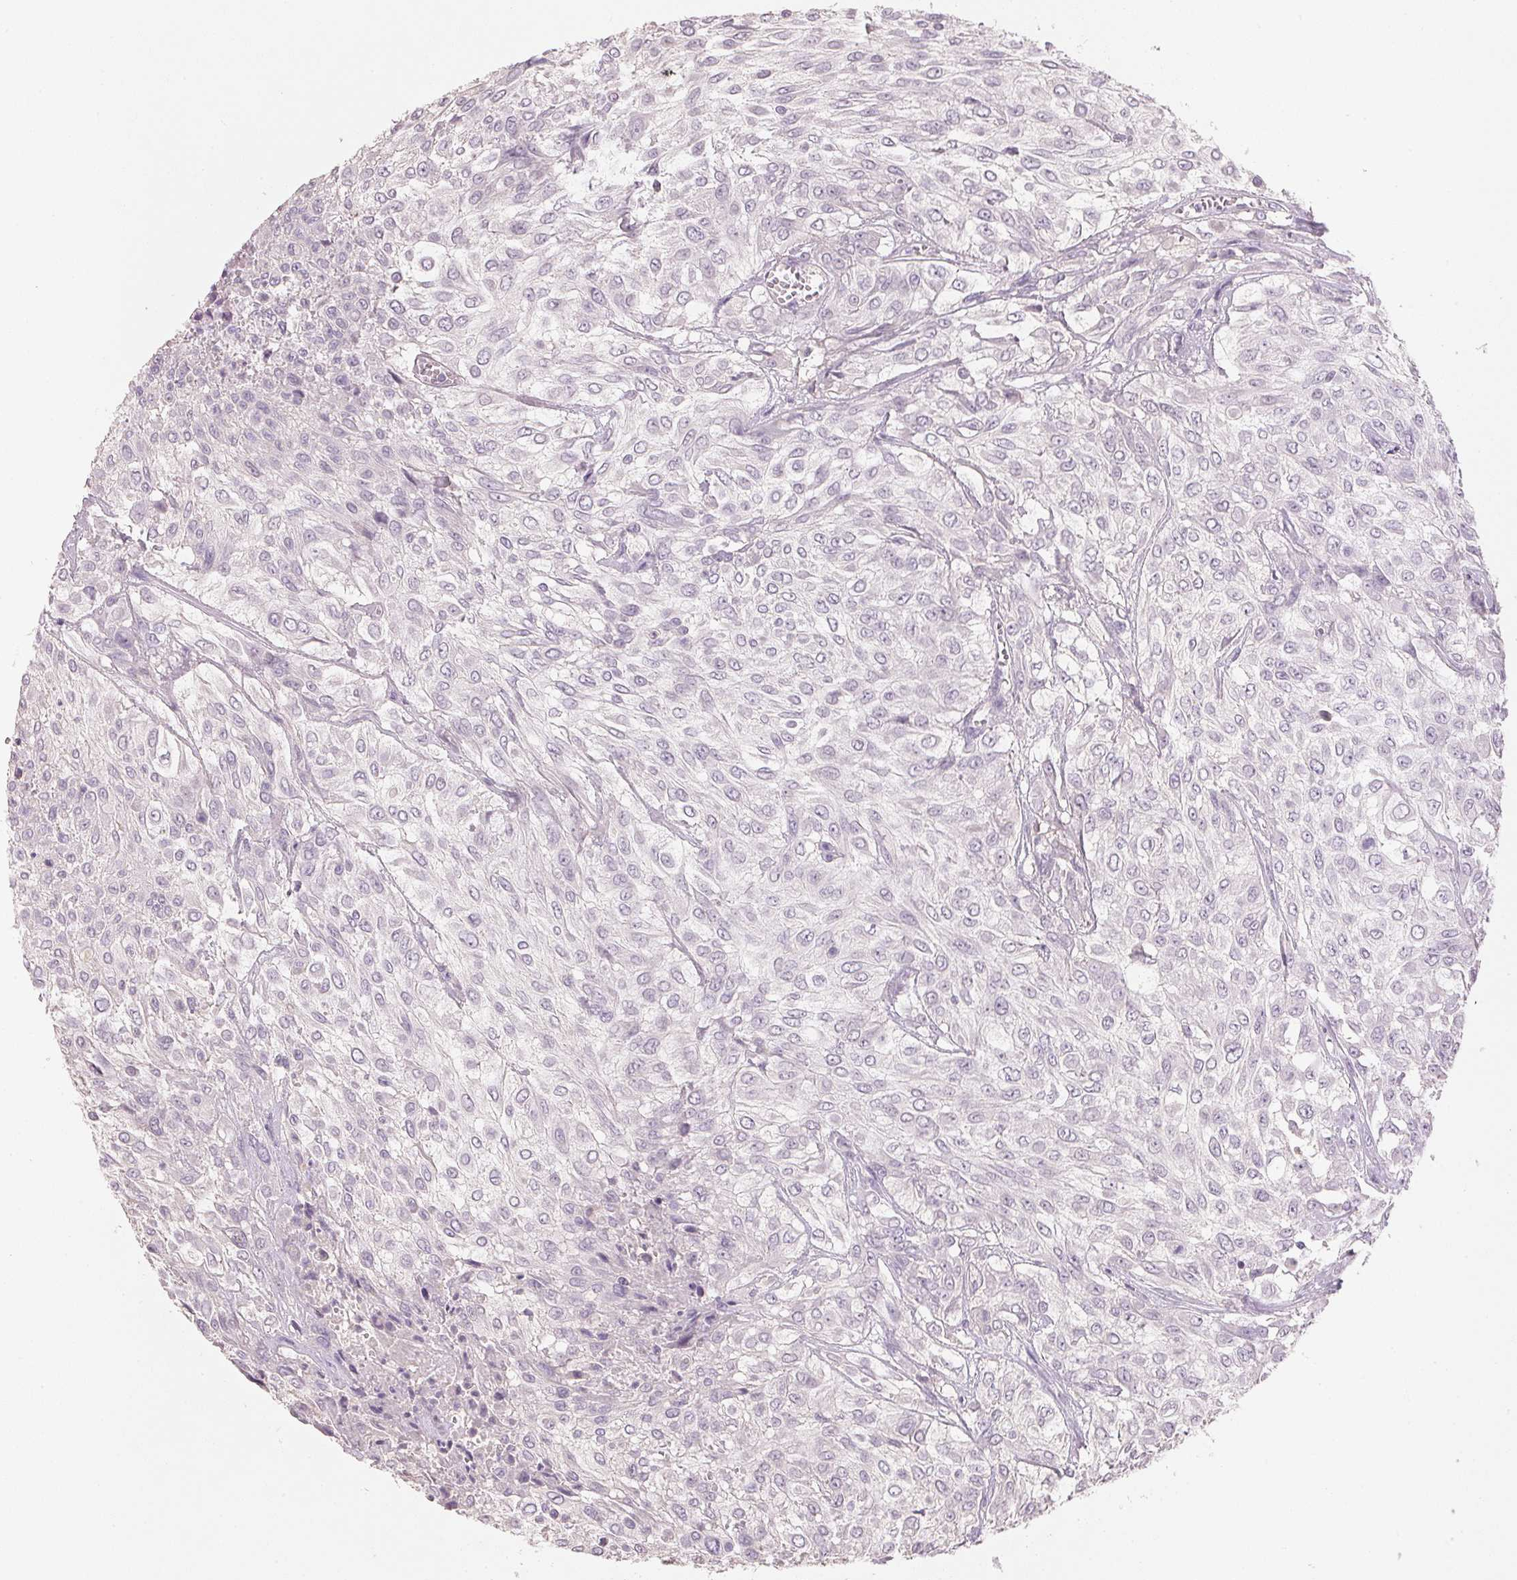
{"staining": {"intensity": "negative", "quantity": "none", "location": "none"}, "tissue": "urothelial cancer", "cell_type": "Tumor cells", "image_type": "cancer", "snomed": [{"axis": "morphology", "description": "Urothelial carcinoma, High grade"}, {"axis": "topography", "description": "Urinary bladder"}], "caption": "Tumor cells show no significant protein positivity in high-grade urothelial carcinoma. (DAB immunohistochemistry with hematoxylin counter stain).", "gene": "CXCL5", "patient": {"sex": "male", "age": 57}}